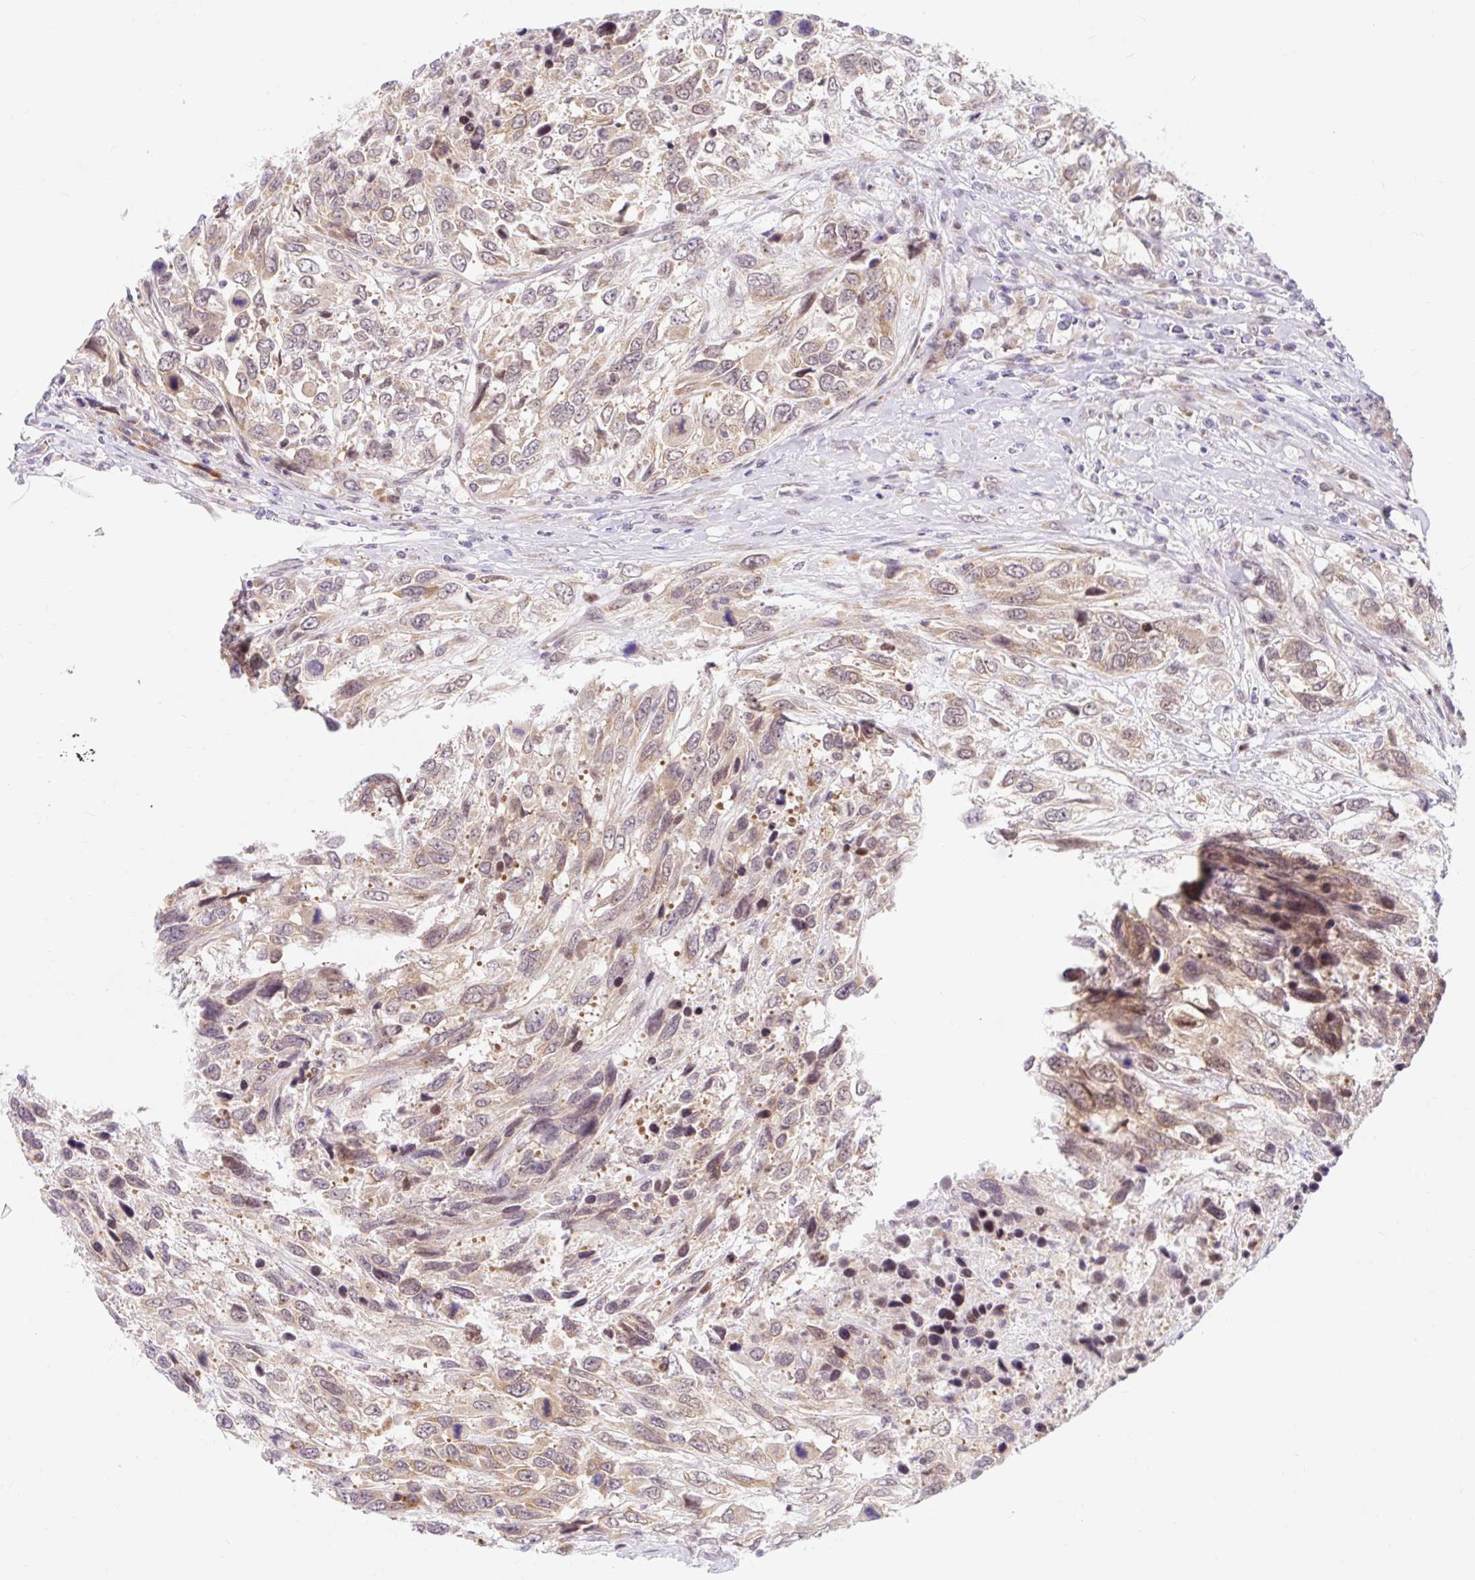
{"staining": {"intensity": "weak", "quantity": ">75%", "location": "cytoplasmic/membranous"}, "tissue": "urothelial cancer", "cell_type": "Tumor cells", "image_type": "cancer", "snomed": [{"axis": "morphology", "description": "Urothelial carcinoma, High grade"}, {"axis": "topography", "description": "Urinary bladder"}], "caption": "This micrograph demonstrates immunohistochemistry staining of human high-grade urothelial carcinoma, with low weak cytoplasmic/membranous staining in approximately >75% of tumor cells.", "gene": "SRSF10", "patient": {"sex": "female", "age": 70}}